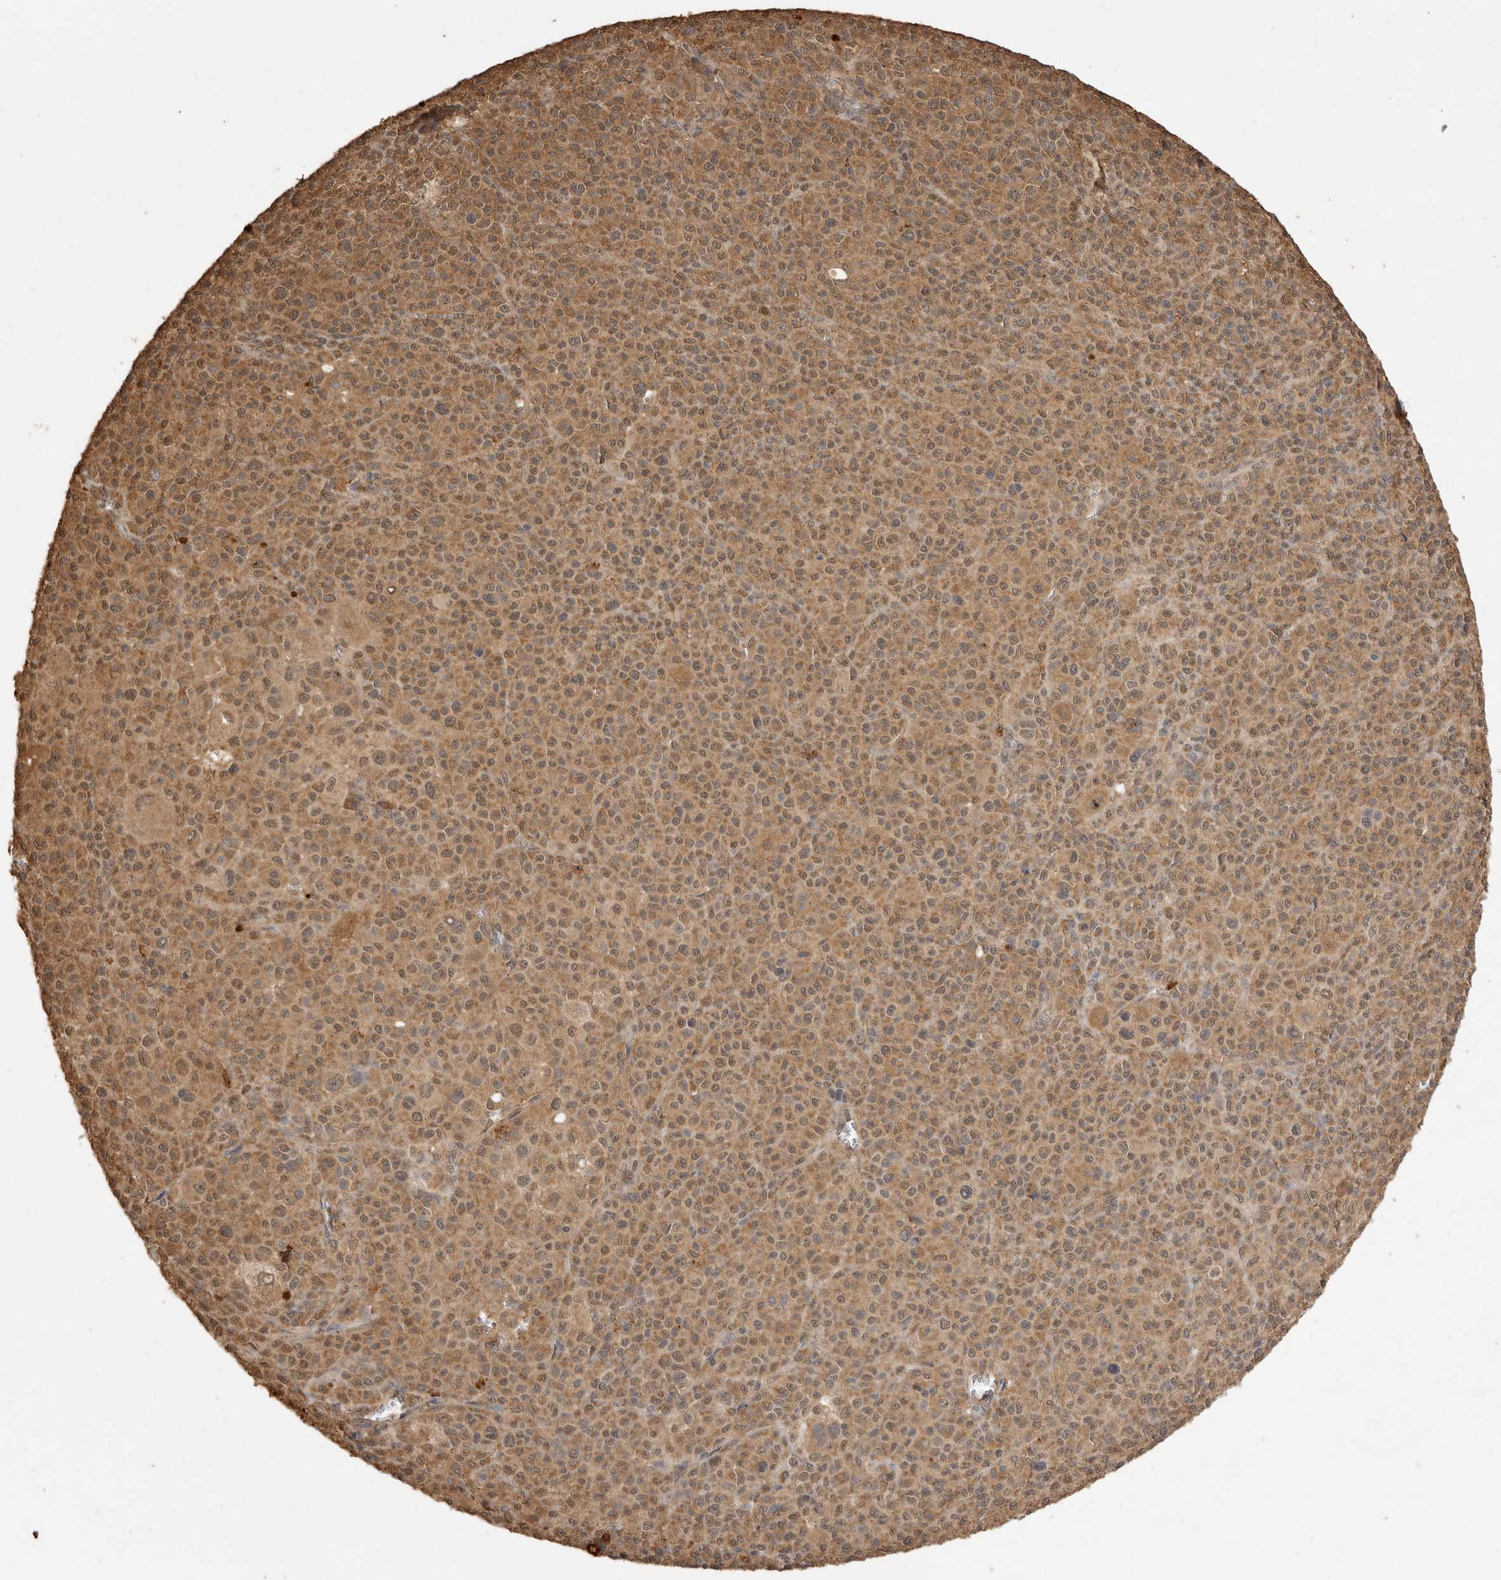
{"staining": {"intensity": "moderate", "quantity": ">75%", "location": "cytoplasmic/membranous"}, "tissue": "melanoma", "cell_type": "Tumor cells", "image_type": "cancer", "snomed": [{"axis": "morphology", "description": "Malignant melanoma, Metastatic site"}, {"axis": "topography", "description": "Skin"}], "caption": "Malignant melanoma (metastatic site) stained with a brown dye exhibits moderate cytoplasmic/membranous positive positivity in approximately >75% of tumor cells.", "gene": "JAG2", "patient": {"sex": "female", "age": 74}}